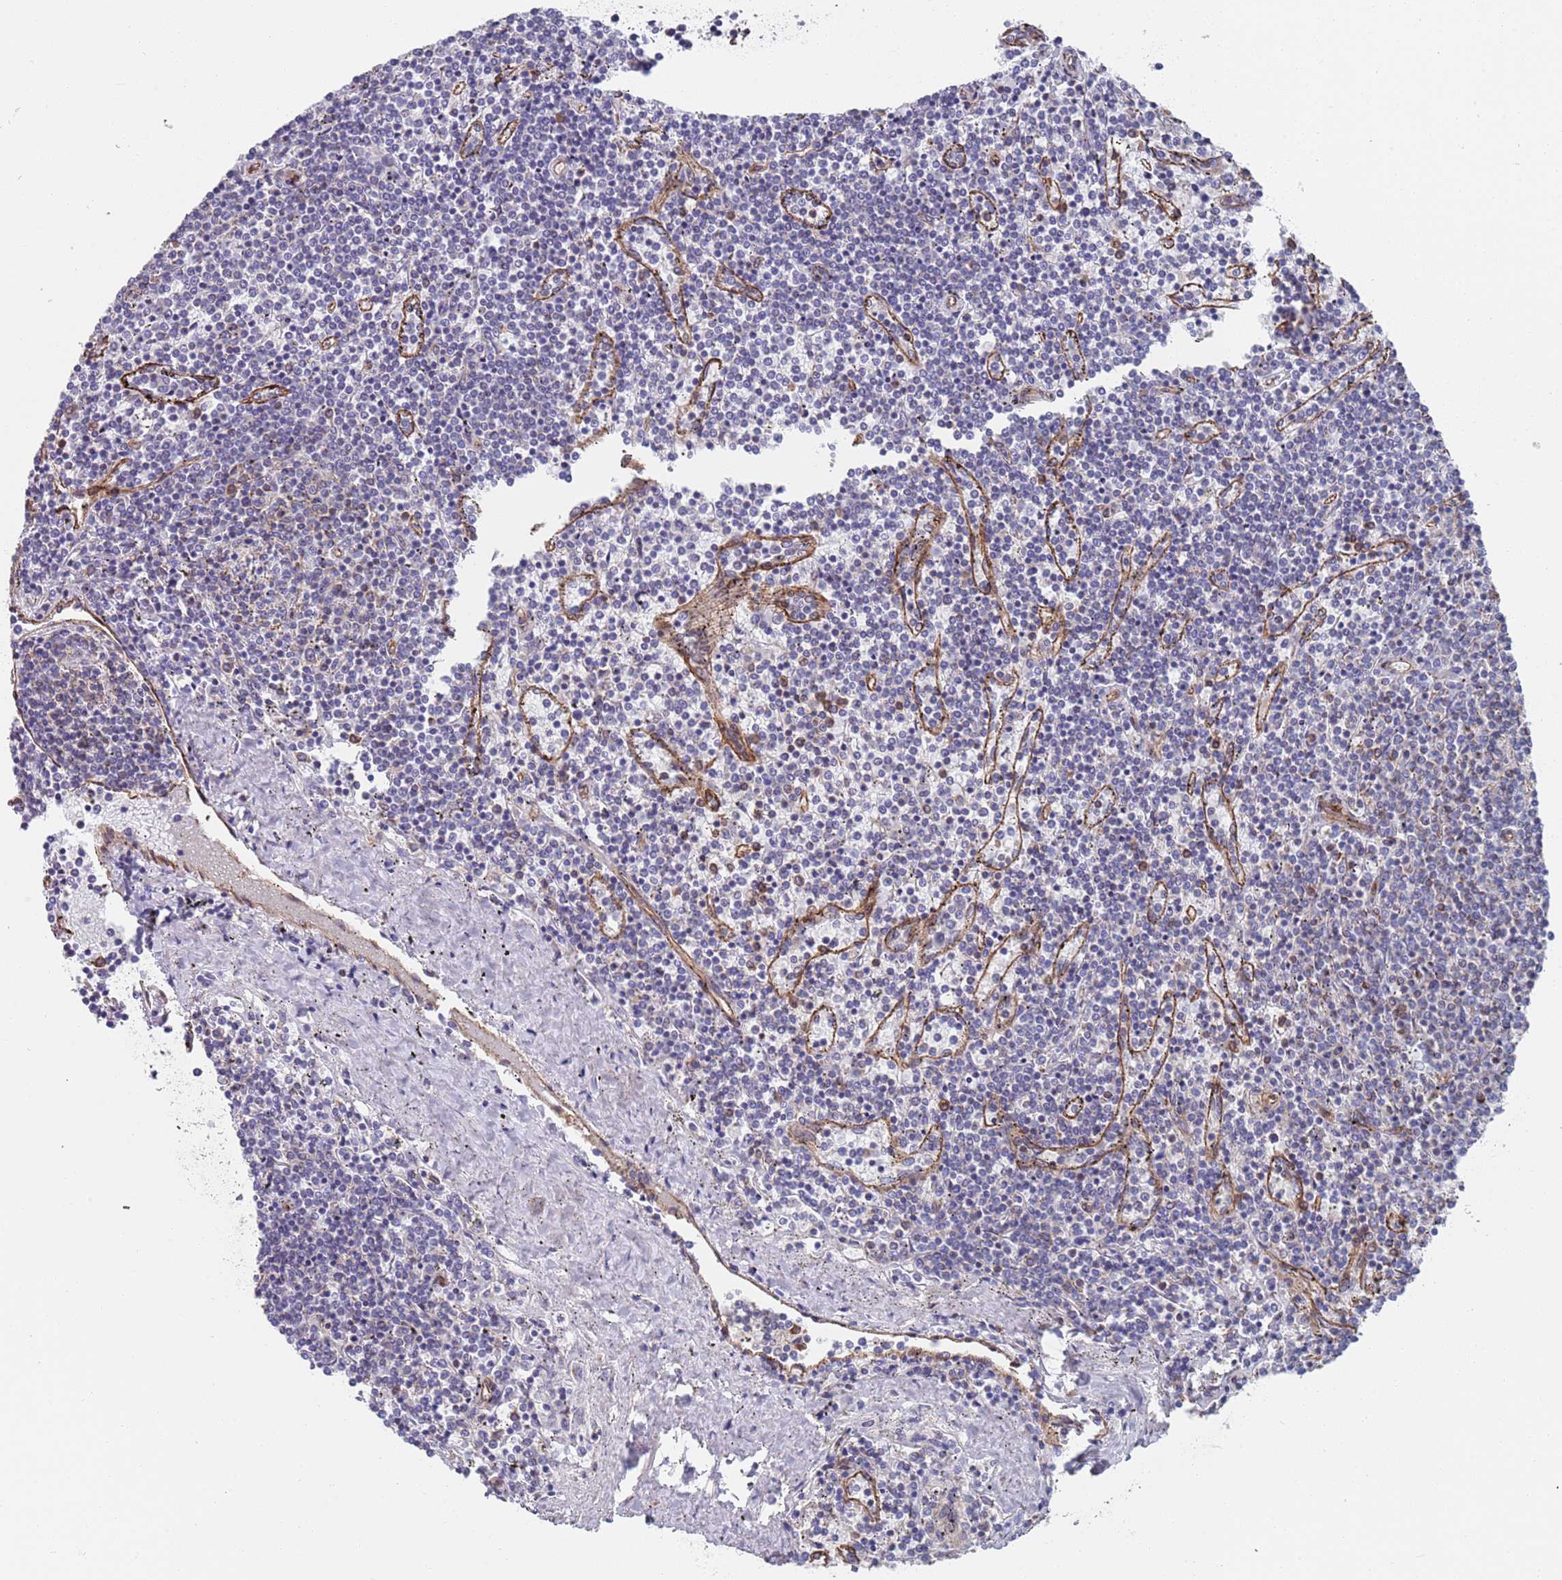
{"staining": {"intensity": "negative", "quantity": "none", "location": "none"}, "tissue": "lymphoma", "cell_type": "Tumor cells", "image_type": "cancer", "snomed": [{"axis": "morphology", "description": "Malignant lymphoma, non-Hodgkin's type, Low grade"}, {"axis": "topography", "description": "Spleen"}], "caption": "Immunohistochemical staining of lymphoma displays no significant staining in tumor cells.", "gene": "JAKMIP2", "patient": {"sex": "female", "age": 50}}